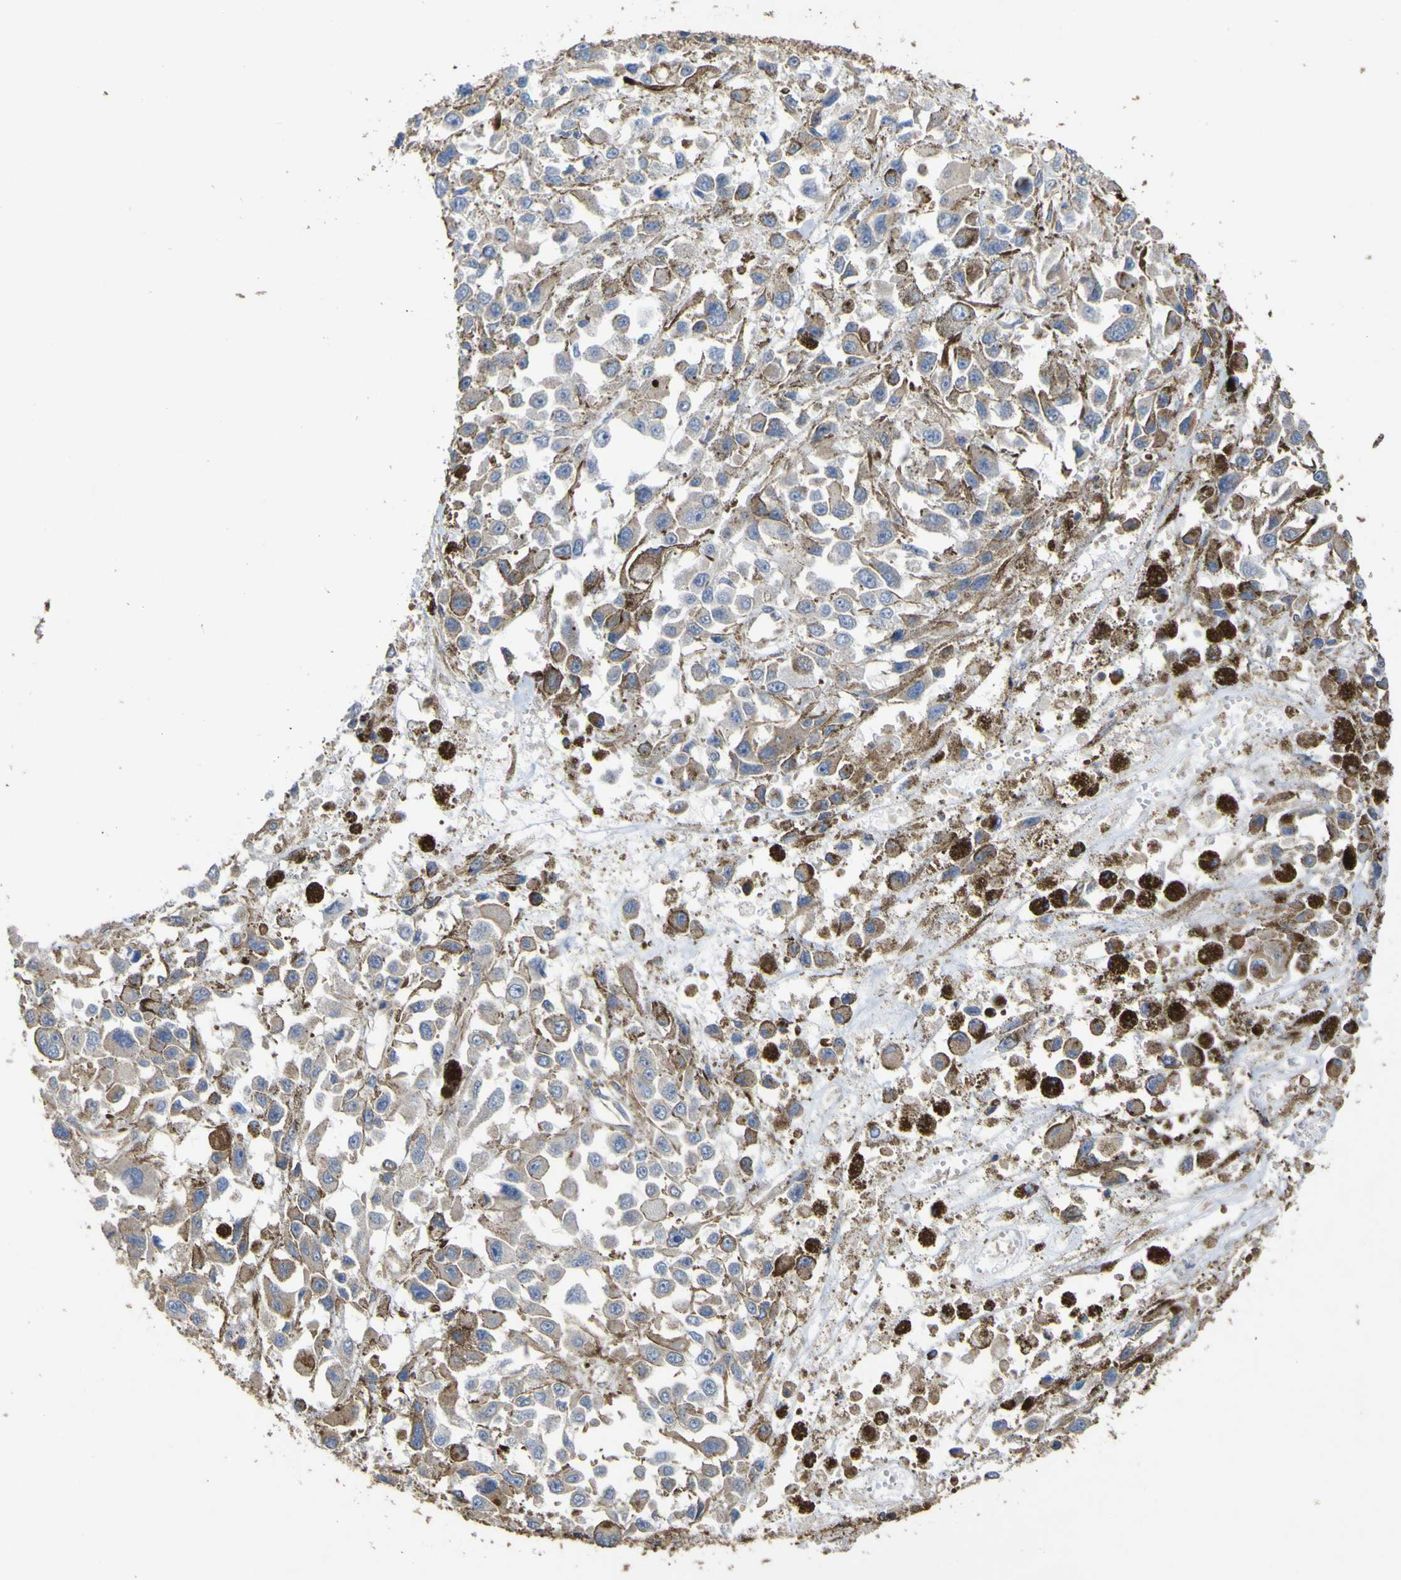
{"staining": {"intensity": "weak", "quantity": "<25%", "location": "cytoplasmic/membranous"}, "tissue": "melanoma", "cell_type": "Tumor cells", "image_type": "cancer", "snomed": [{"axis": "morphology", "description": "Malignant melanoma, Metastatic site"}, {"axis": "topography", "description": "Lymph node"}], "caption": "Tumor cells show no significant protein positivity in malignant melanoma (metastatic site).", "gene": "TNFSF15", "patient": {"sex": "male", "age": 59}}